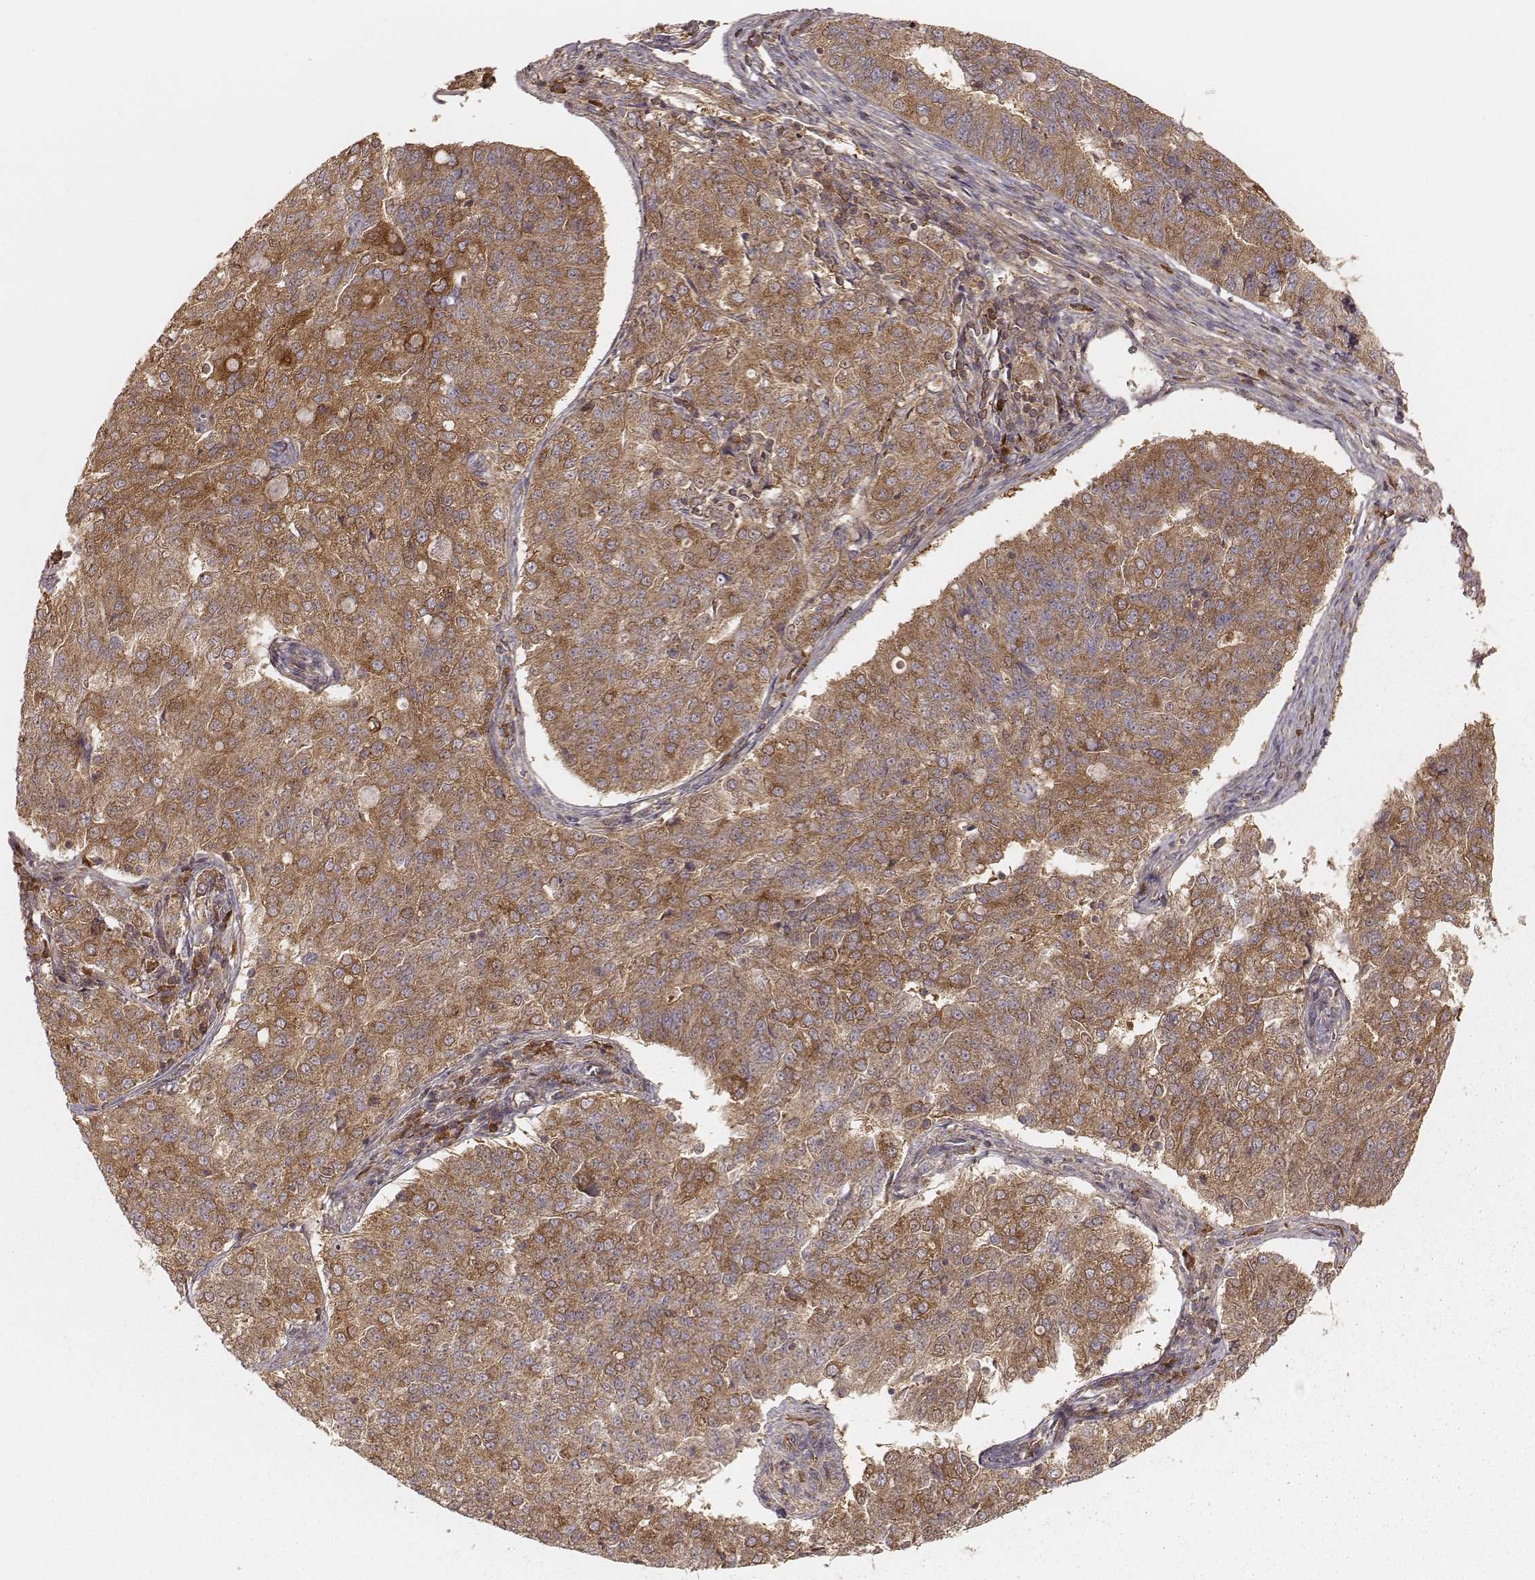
{"staining": {"intensity": "moderate", "quantity": ">75%", "location": "cytoplasmic/membranous"}, "tissue": "endometrial cancer", "cell_type": "Tumor cells", "image_type": "cancer", "snomed": [{"axis": "morphology", "description": "Adenocarcinoma, NOS"}, {"axis": "topography", "description": "Endometrium"}], "caption": "Protein staining of adenocarcinoma (endometrial) tissue reveals moderate cytoplasmic/membranous positivity in about >75% of tumor cells.", "gene": "CARS1", "patient": {"sex": "female", "age": 43}}